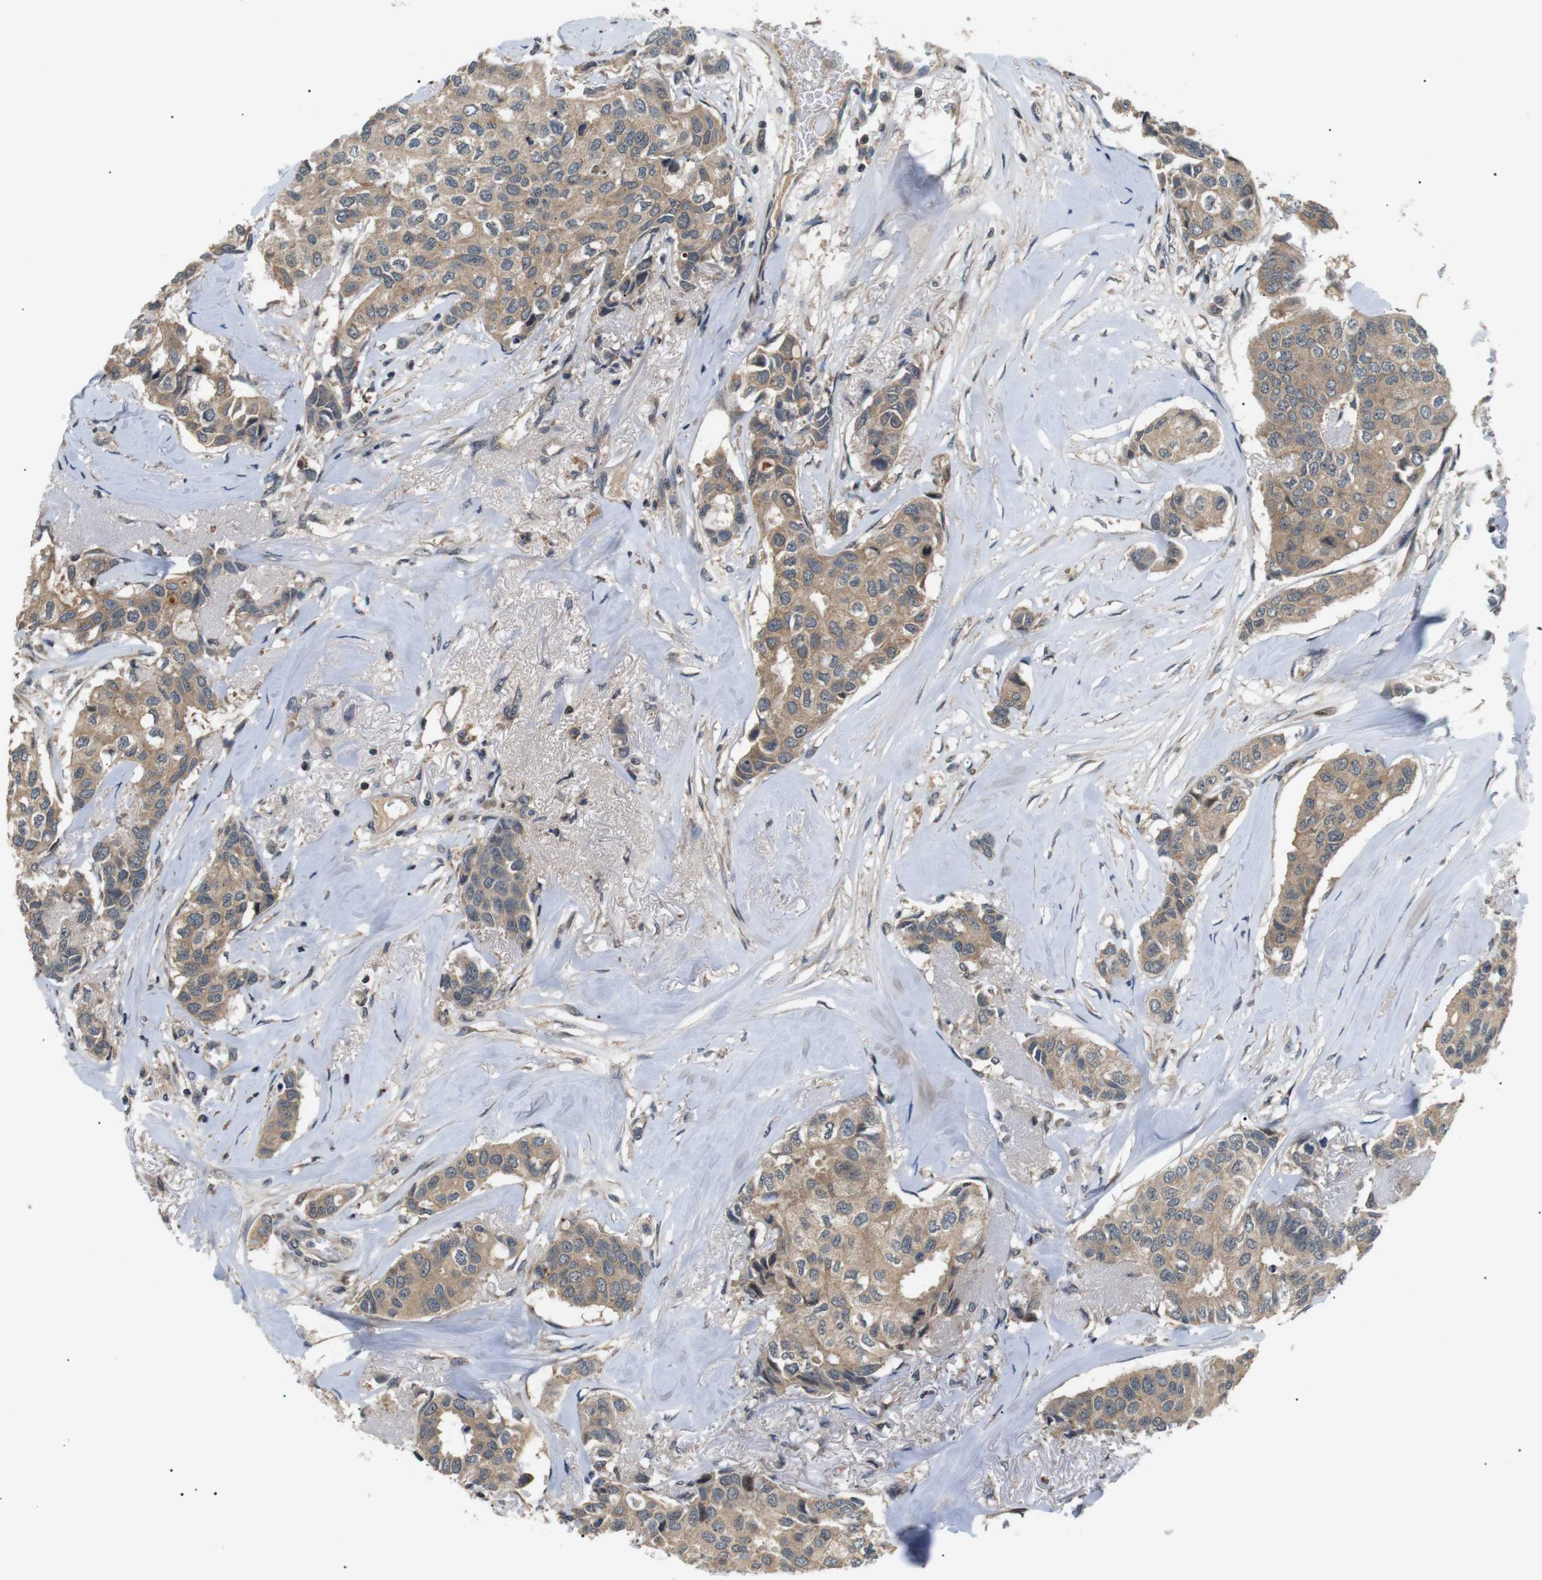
{"staining": {"intensity": "moderate", "quantity": ">75%", "location": "cytoplasmic/membranous"}, "tissue": "breast cancer", "cell_type": "Tumor cells", "image_type": "cancer", "snomed": [{"axis": "morphology", "description": "Duct carcinoma"}, {"axis": "topography", "description": "Breast"}], "caption": "Infiltrating ductal carcinoma (breast) stained for a protein (brown) displays moderate cytoplasmic/membranous positive positivity in about >75% of tumor cells.", "gene": "HSPA13", "patient": {"sex": "female", "age": 80}}